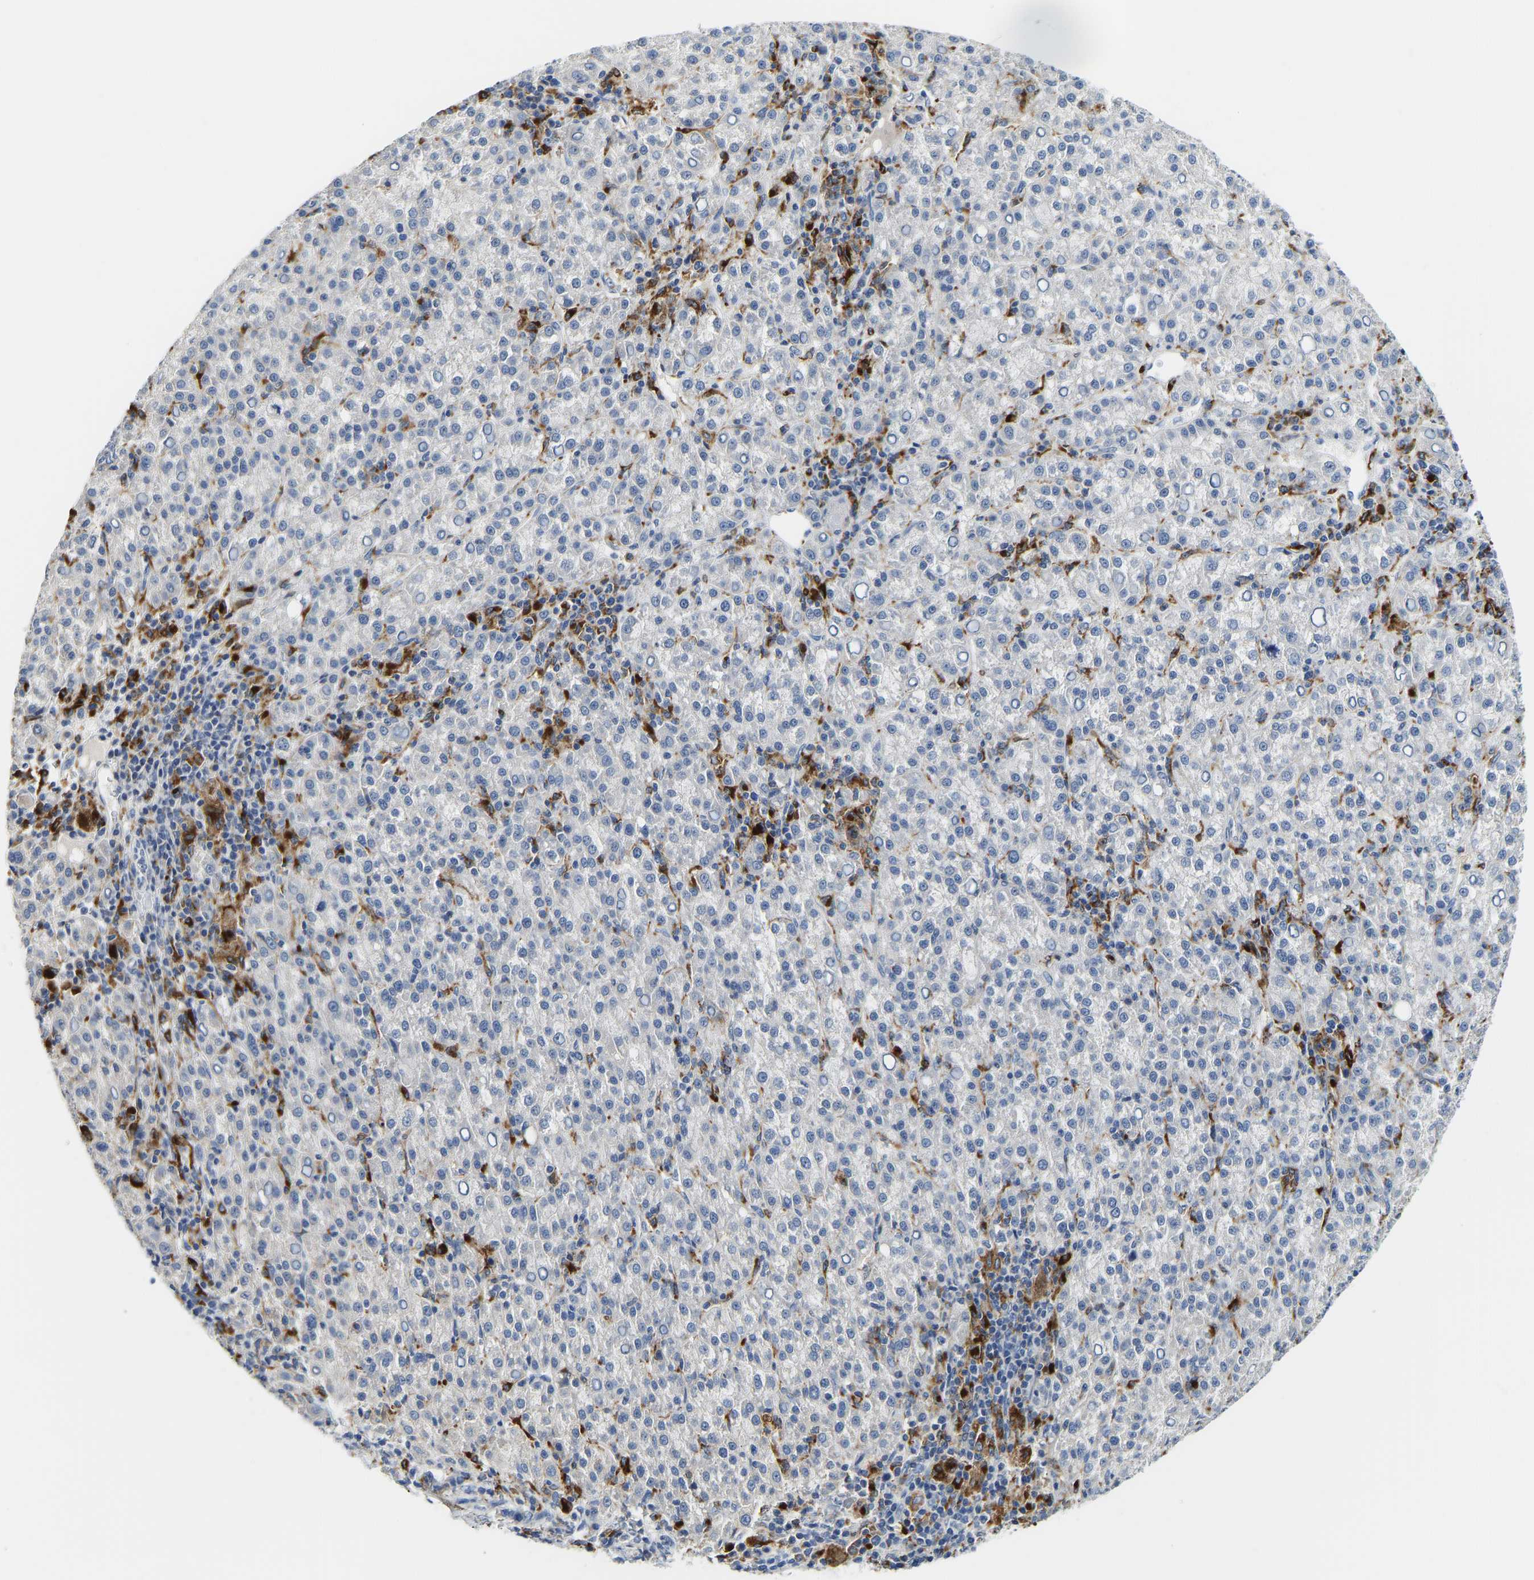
{"staining": {"intensity": "negative", "quantity": "none", "location": "none"}, "tissue": "liver cancer", "cell_type": "Tumor cells", "image_type": "cancer", "snomed": [{"axis": "morphology", "description": "Carcinoma, Hepatocellular, NOS"}, {"axis": "topography", "description": "Liver"}], "caption": "Image shows no significant protein staining in tumor cells of liver cancer. Brightfield microscopy of immunohistochemistry (IHC) stained with DAB (3,3'-diaminobenzidine) (brown) and hematoxylin (blue), captured at high magnification.", "gene": "ATP6V1E1", "patient": {"sex": "female", "age": 58}}